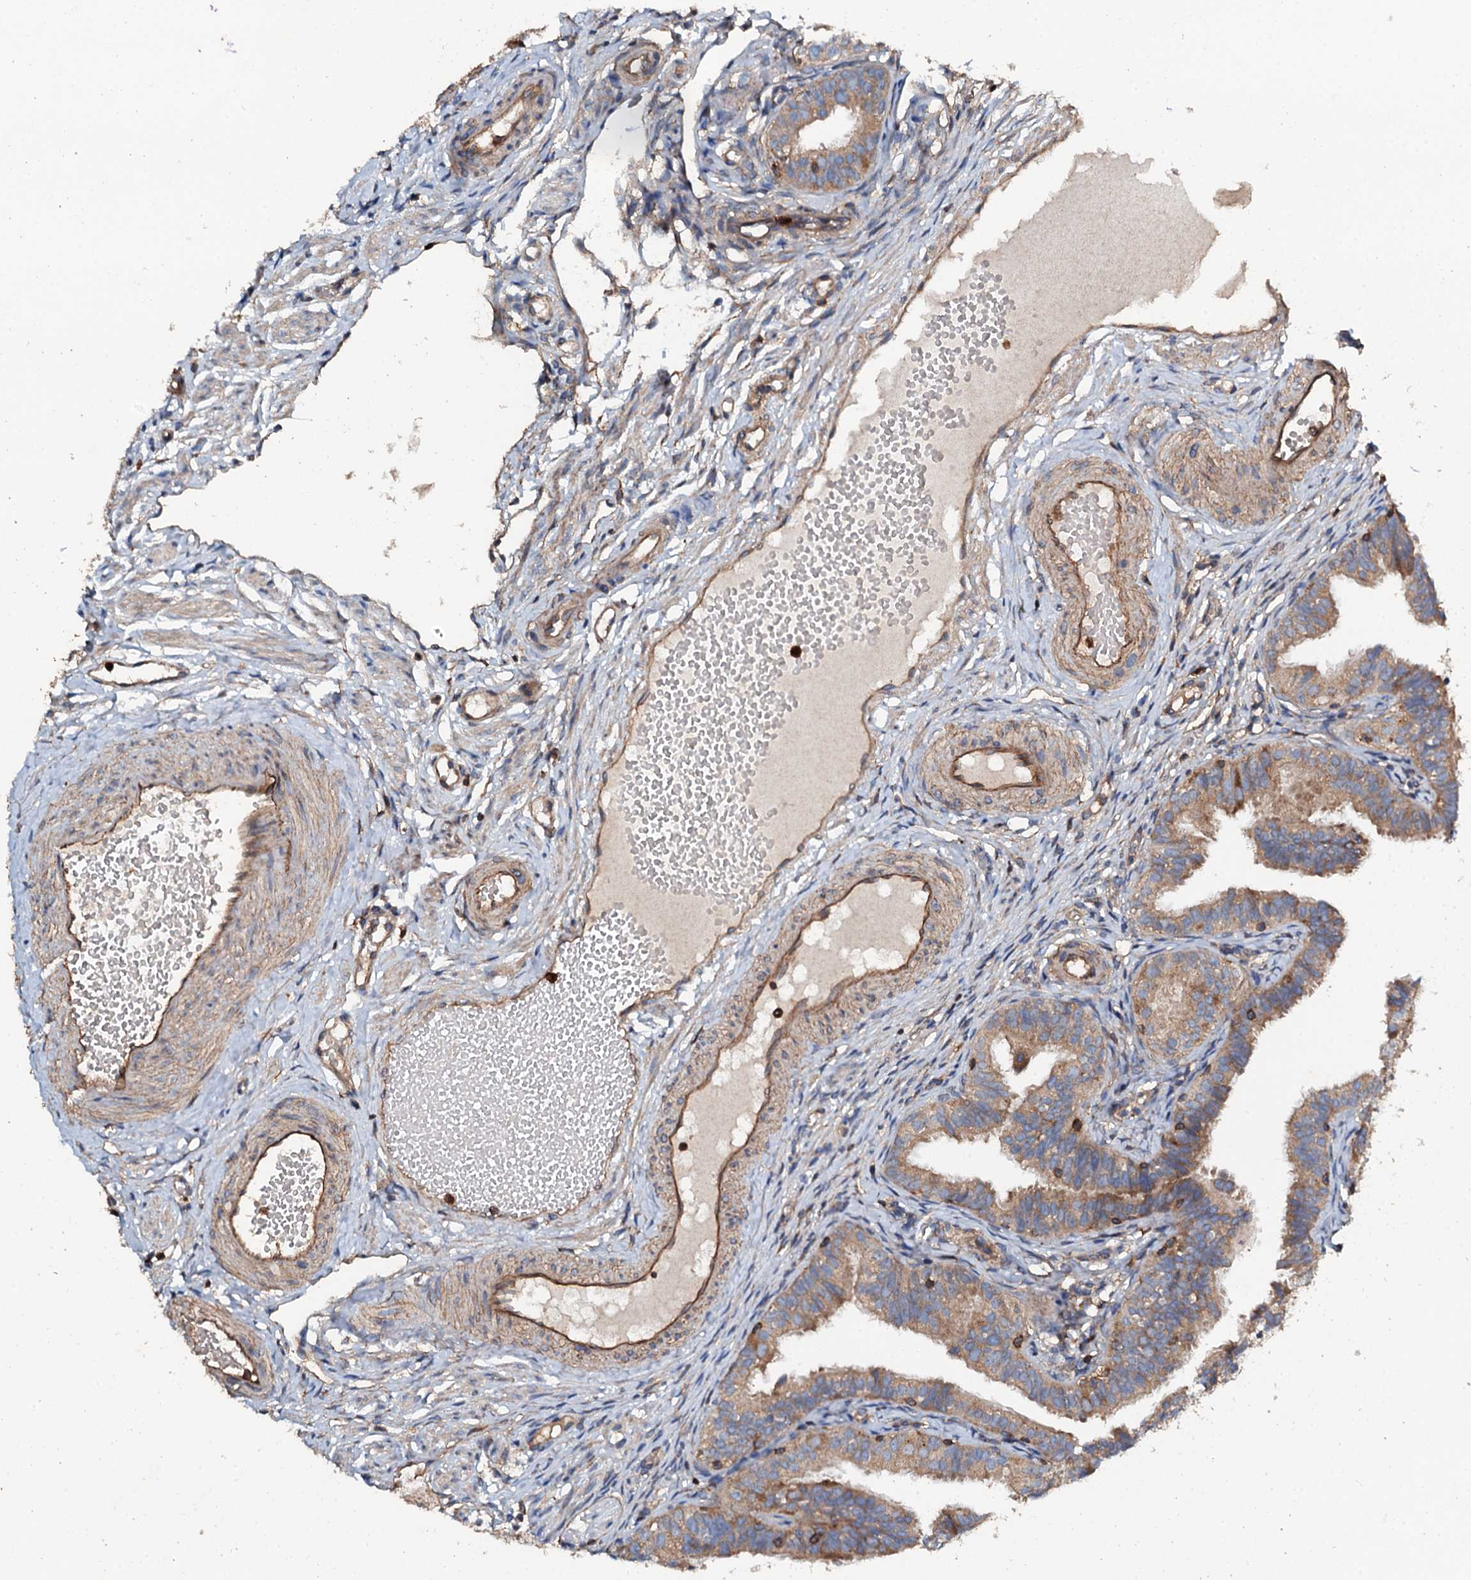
{"staining": {"intensity": "moderate", "quantity": ">75%", "location": "cytoplasmic/membranous"}, "tissue": "fallopian tube", "cell_type": "Glandular cells", "image_type": "normal", "snomed": [{"axis": "morphology", "description": "Normal tissue, NOS"}, {"axis": "topography", "description": "Fallopian tube"}], "caption": "Protein staining displays moderate cytoplasmic/membranous expression in about >75% of glandular cells in benign fallopian tube.", "gene": "GRK2", "patient": {"sex": "female", "age": 35}}